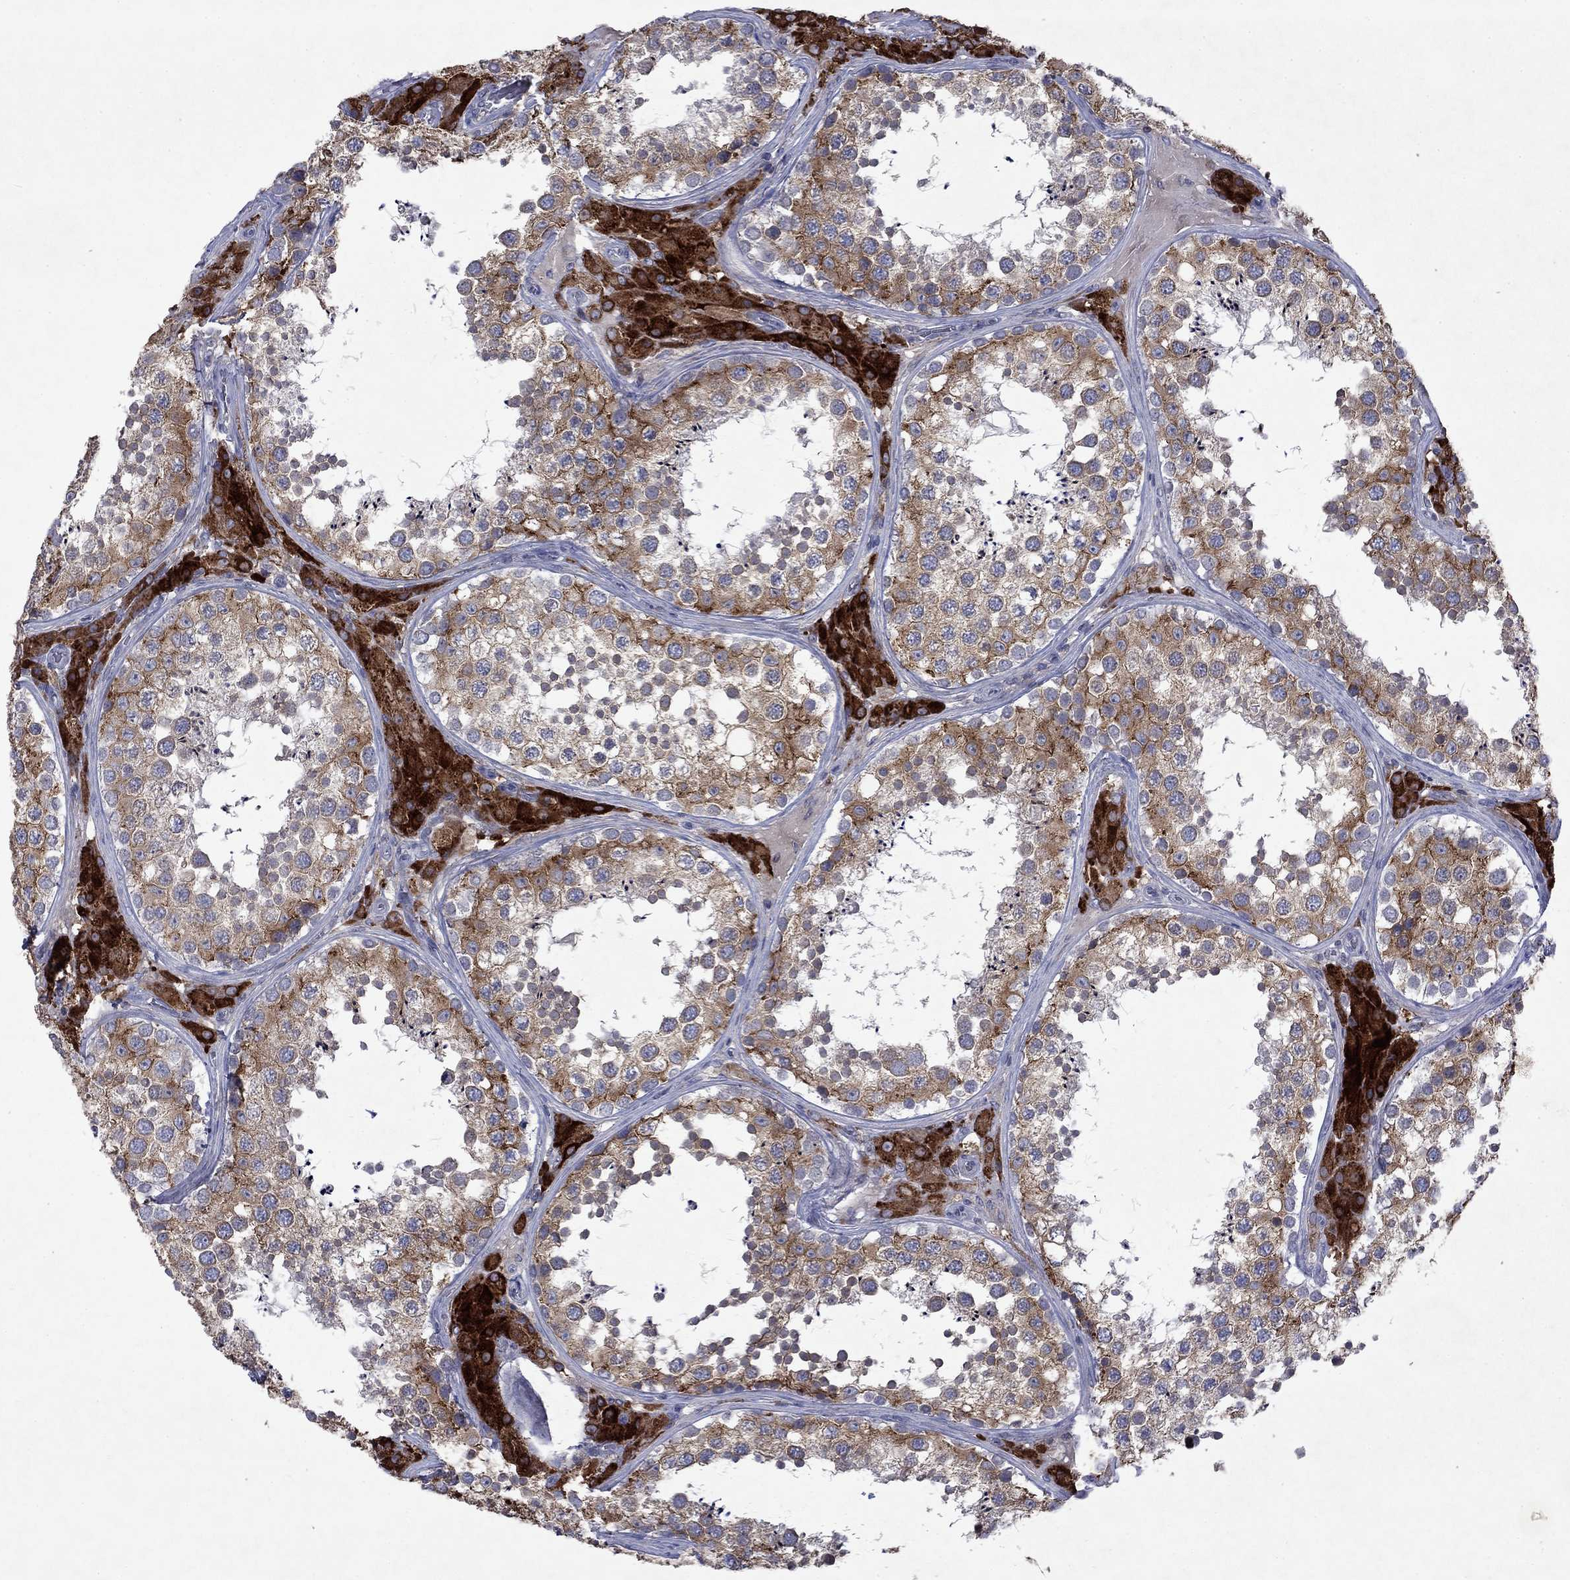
{"staining": {"intensity": "moderate", "quantity": ">75%", "location": "cytoplasmic/membranous"}, "tissue": "testis", "cell_type": "Cells in seminiferous ducts", "image_type": "normal", "snomed": [{"axis": "morphology", "description": "Normal tissue, NOS"}, {"axis": "topography", "description": "Testis"}], "caption": "Immunohistochemical staining of benign testis exhibits medium levels of moderate cytoplasmic/membranous positivity in about >75% of cells in seminiferous ducts. (brown staining indicates protein expression, while blue staining denotes nuclei).", "gene": "TMEM97", "patient": {"sex": "male", "age": 34}}